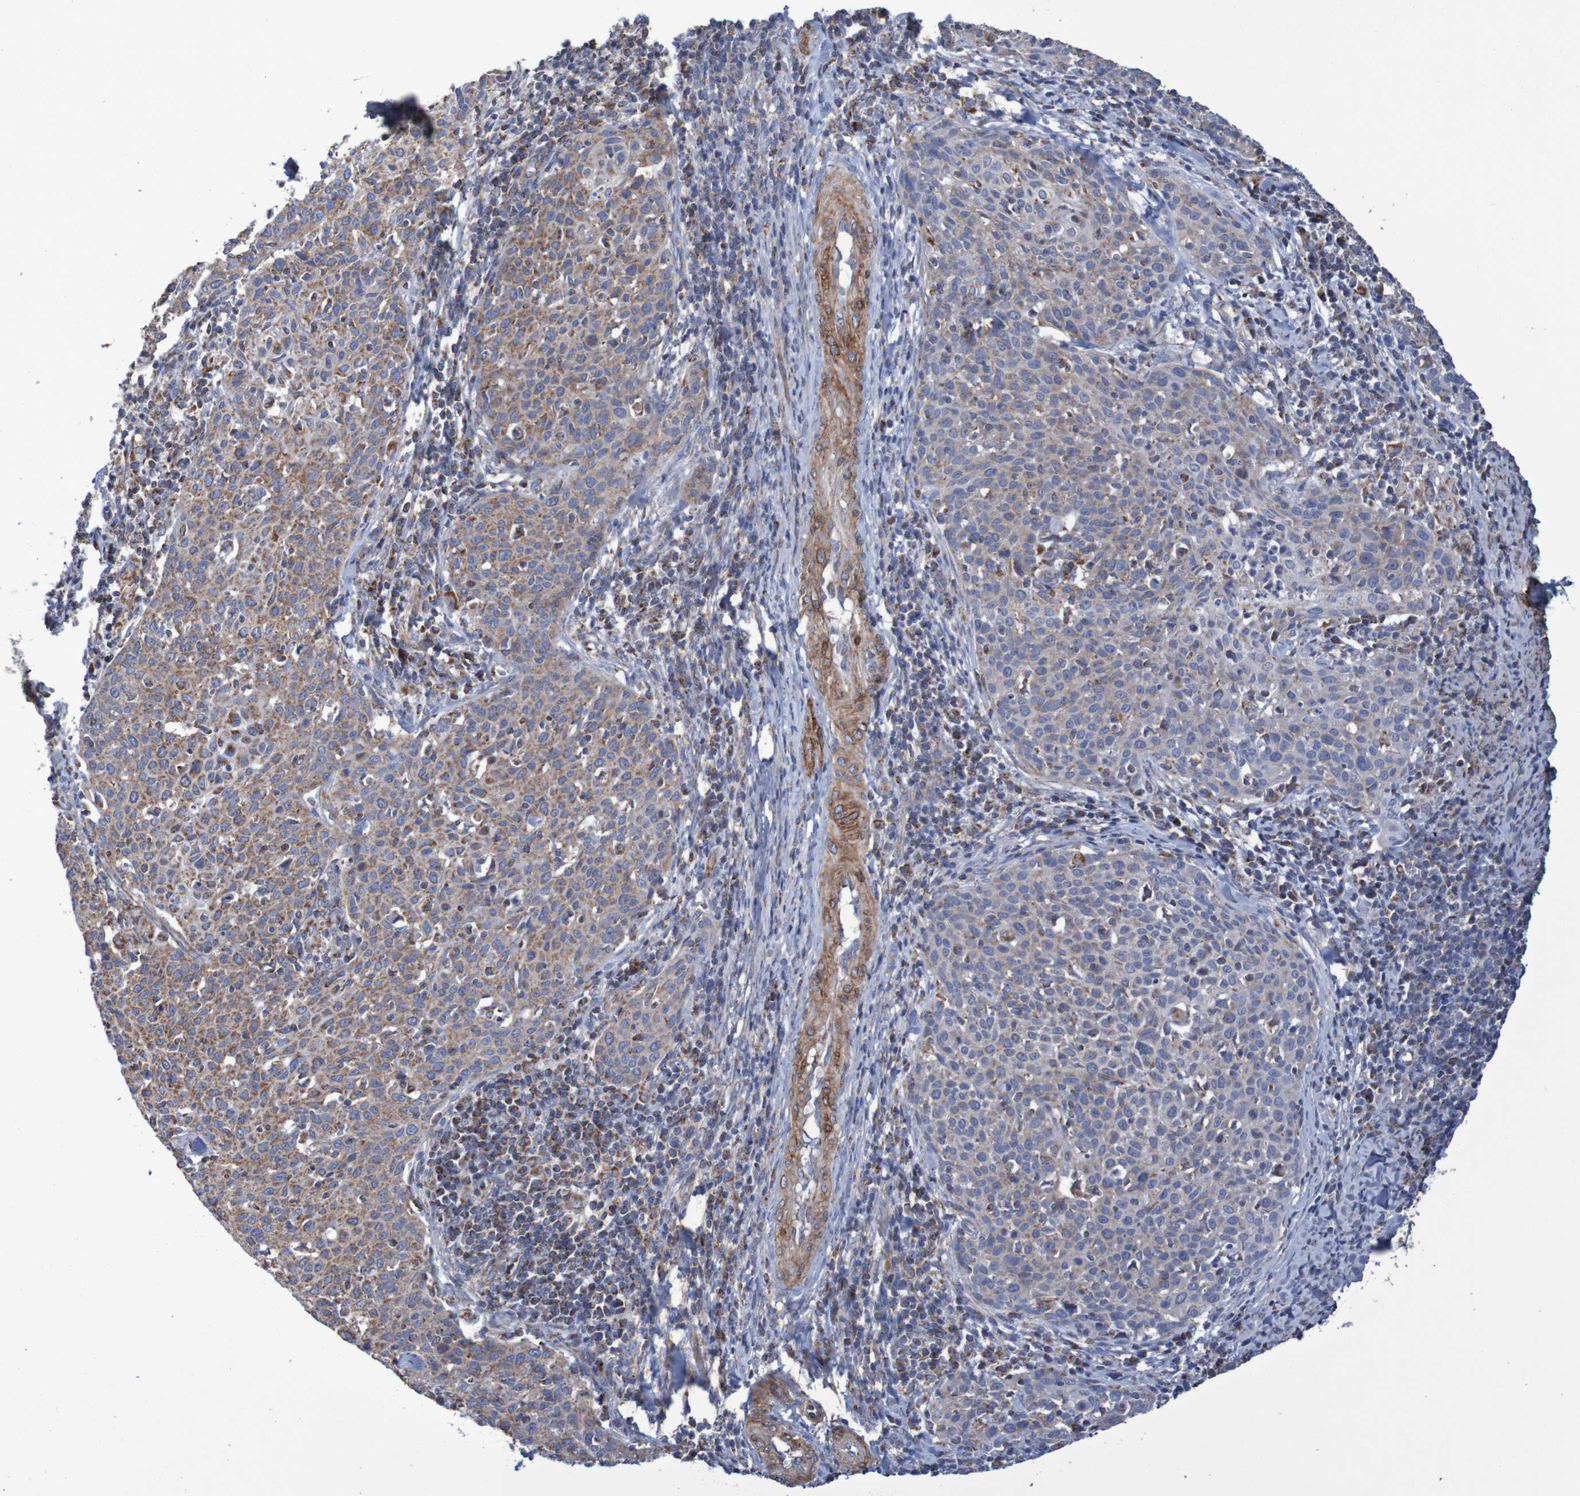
{"staining": {"intensity": "moderate", "quantity": ">75%", "location": "cytoplasmic/membranous"}, "tissue": "cervical cancer", "cell_type": "Tumor cells", "image_type": "cancer", "snomed": [{"axis": "morphology", "description": "Squamous cell carcinoma, NOS"}, {"axis": "topography", "description": "Cervix"}], "caption": "DAB immunohistochemical staining of cervical cancer shows moderate cytoplasmic/membranous protein staining in about >75% of tumor cells. The staining was performed using DAB (3,3'-diaminobenzidine), with brown indicating positive protein expression. Nuclei are stained blue with hematoxylin.", "gene": "MMEL1", "patient": {"sex": "female", "age": 38}}